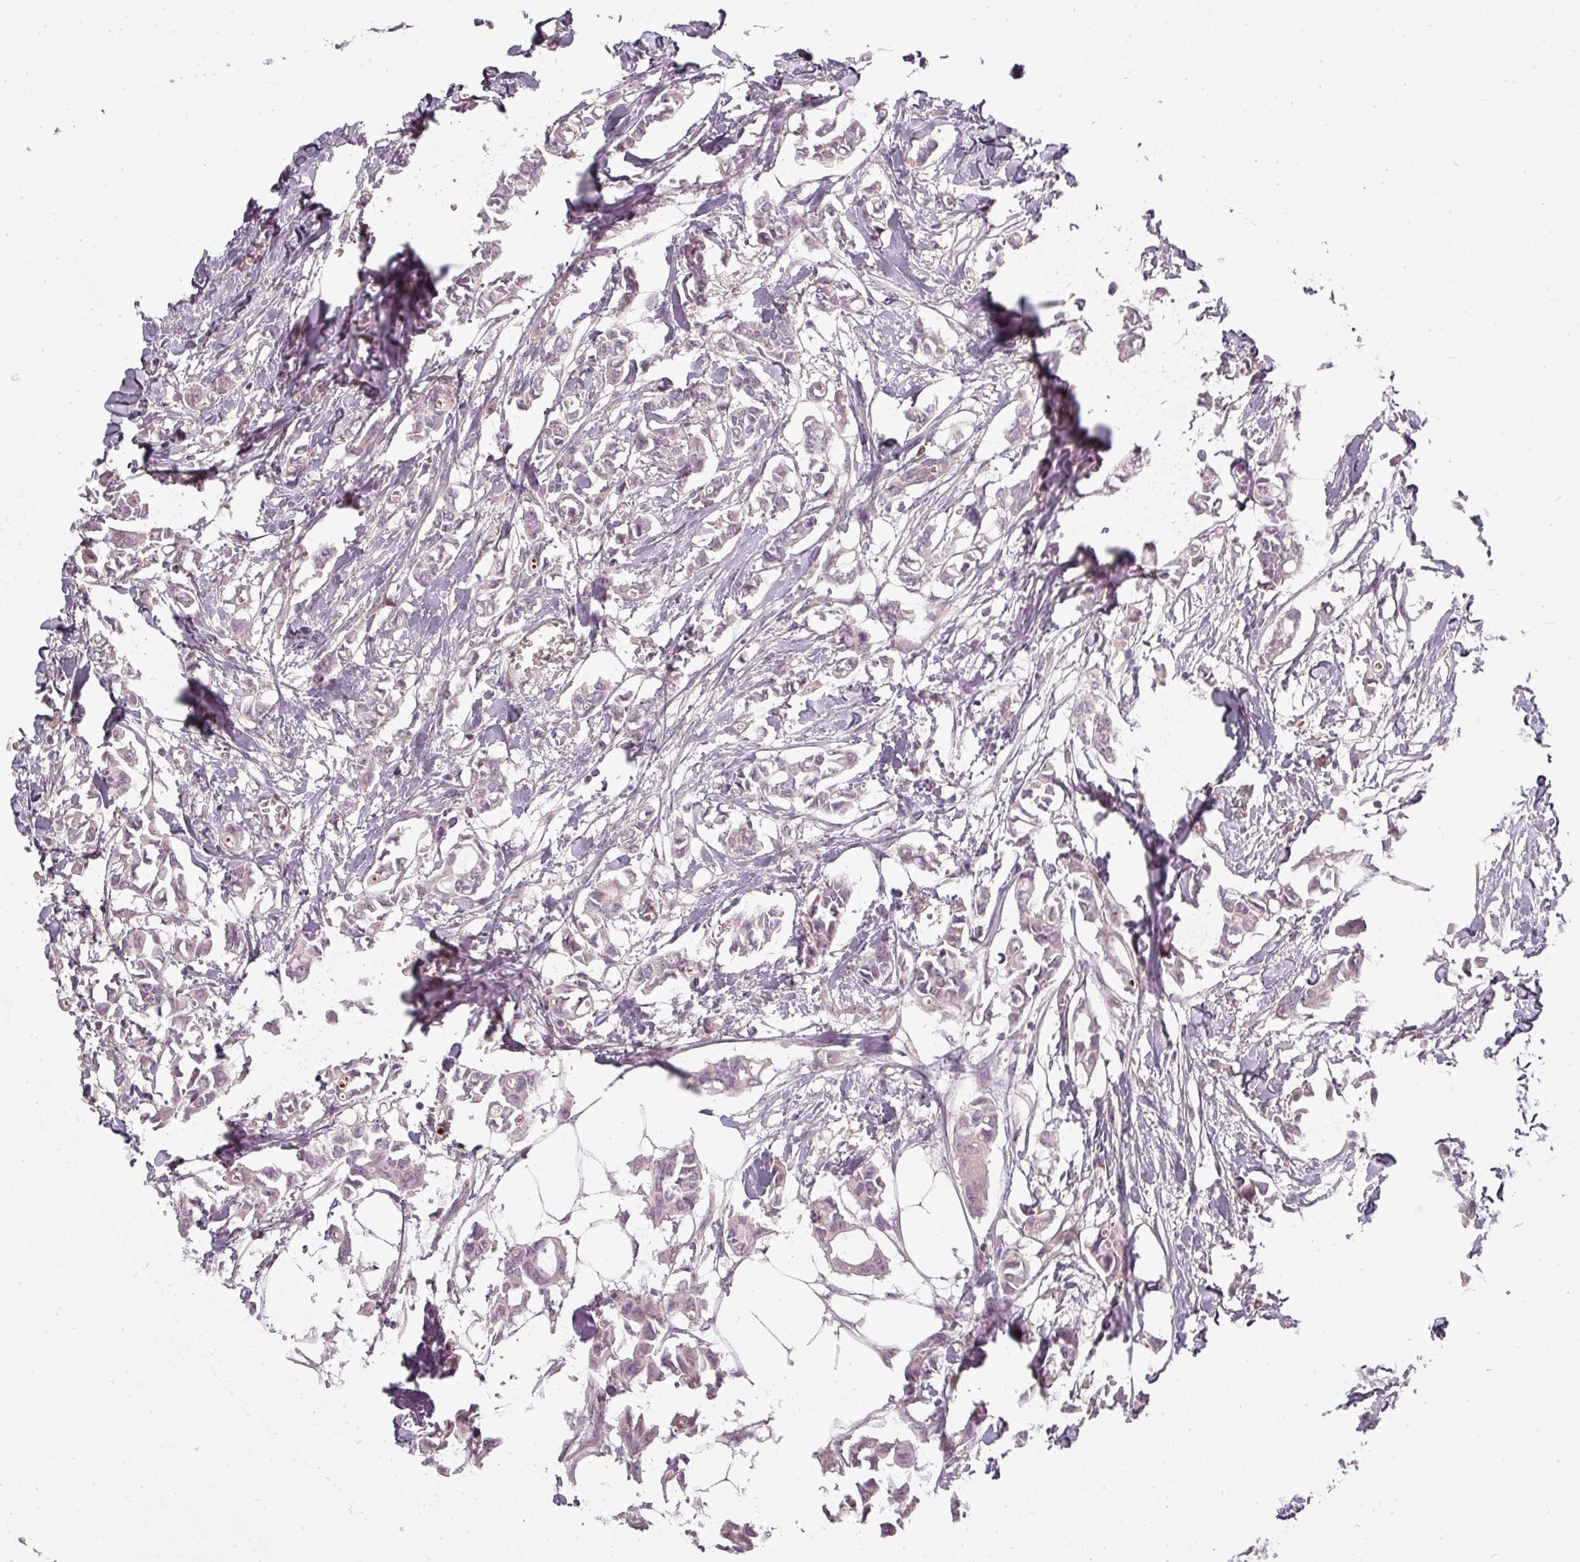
{"staining": {"intensity": "negative", "quantity": "none", "location": "none"}, "tissue": "breast cancer", "cell_type": "Tumor cells", "image_type": "cancer", "snomed": [{"axis": "morphology", "description": "Duct carcinoma"}, {"axis": "topography", "description": "Breast"}], "caption": "Tumor cells show no significant expression in breast cancer (infiltrating ductal carcinoma).", "gene": "SLC16A9", "patient": {"sex": "female", "age": 41}}